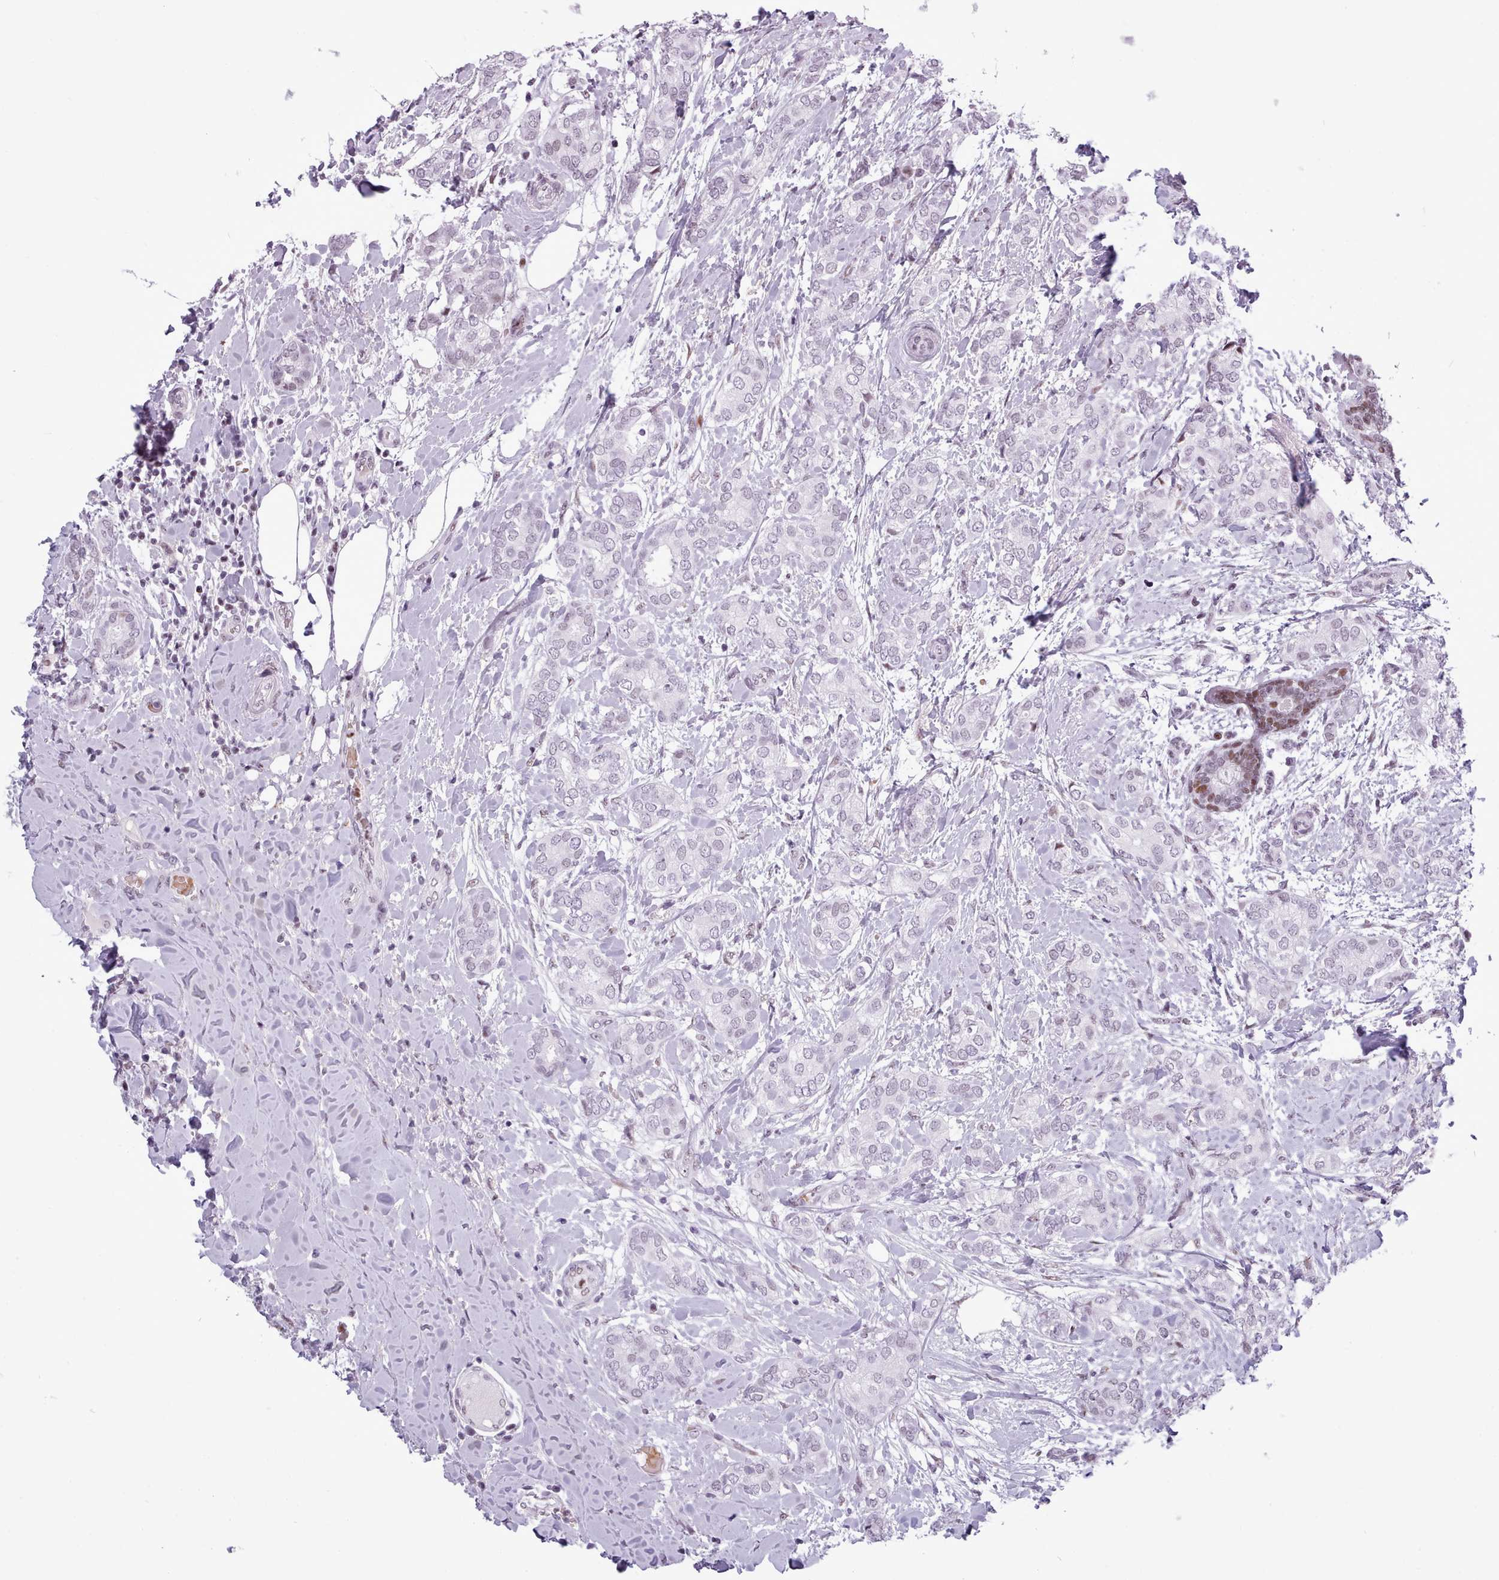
{"staining": {"intensity": "weak", "quantity": "<25%", "location": "nuclear"}, "tissue": "breast cancer", "cell_type": "Tumor cells", "image_type": "cancer", "snomed": [{"axis": "morphology", "description": "Duct carcinoma"}, {"axis": "topography", "description": "Breast"}], "caption": "The photomicrograph reveals no staining of tumor cells in breast intraductal carcinoma.", "gene": "SRSF4", "patient": {"sex": "female", "age": 73}}